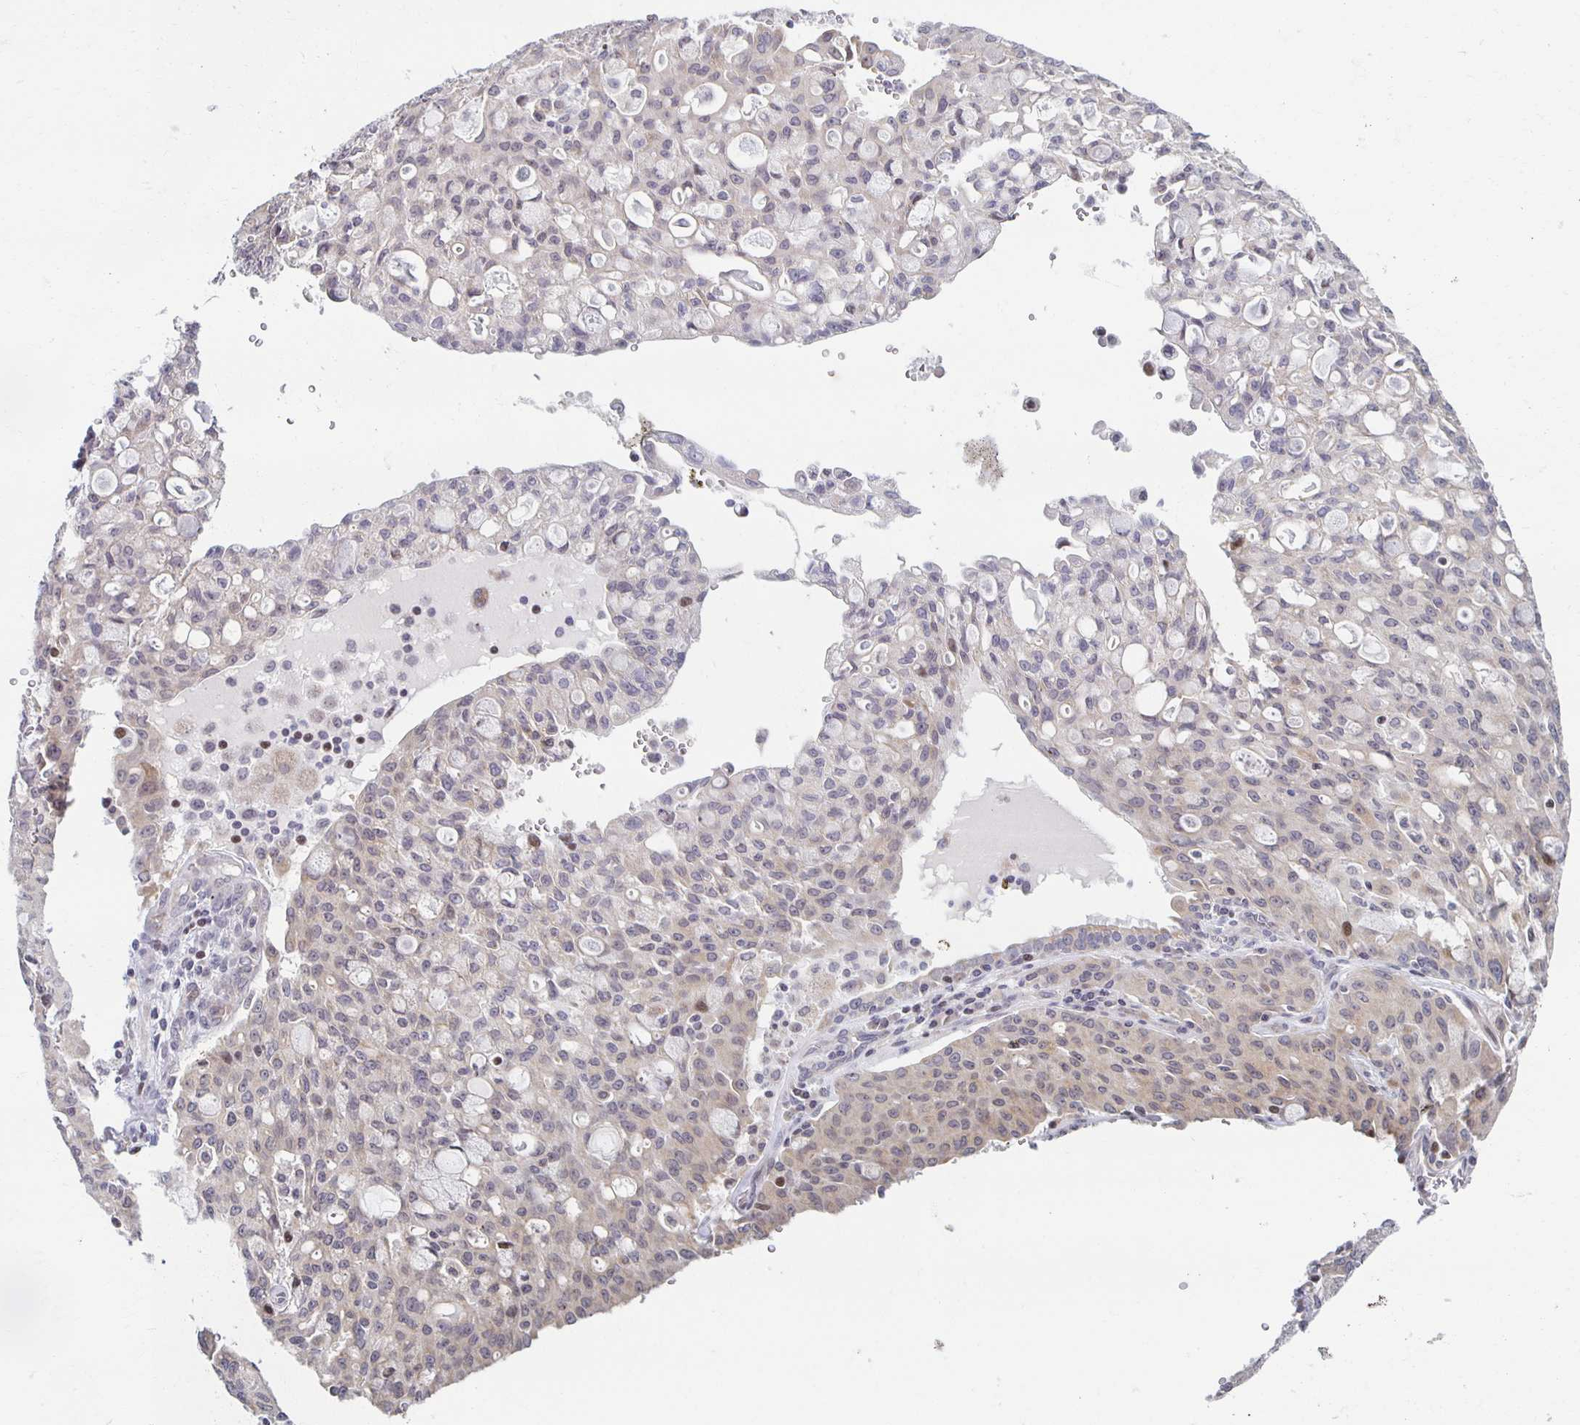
{"staining": {"intensity": "weak", "quantity": "<25%", "location": "cytoplasmic/membranous"}, "tissue": "lung cancer", "cell_type": "Tumor cells", "image_type": "cancer", "snomed": [{"axis": "morphology", "description": "Adenocarcinoma, NOS"}, {"axis": "topography", "description": "Lung"}], "caption": "Tumor cells are negative for protein expression in human adenocarcinoma (lung).", "gene": "HCFC1R1", "patient": {"sex": "female", "age": 44}}